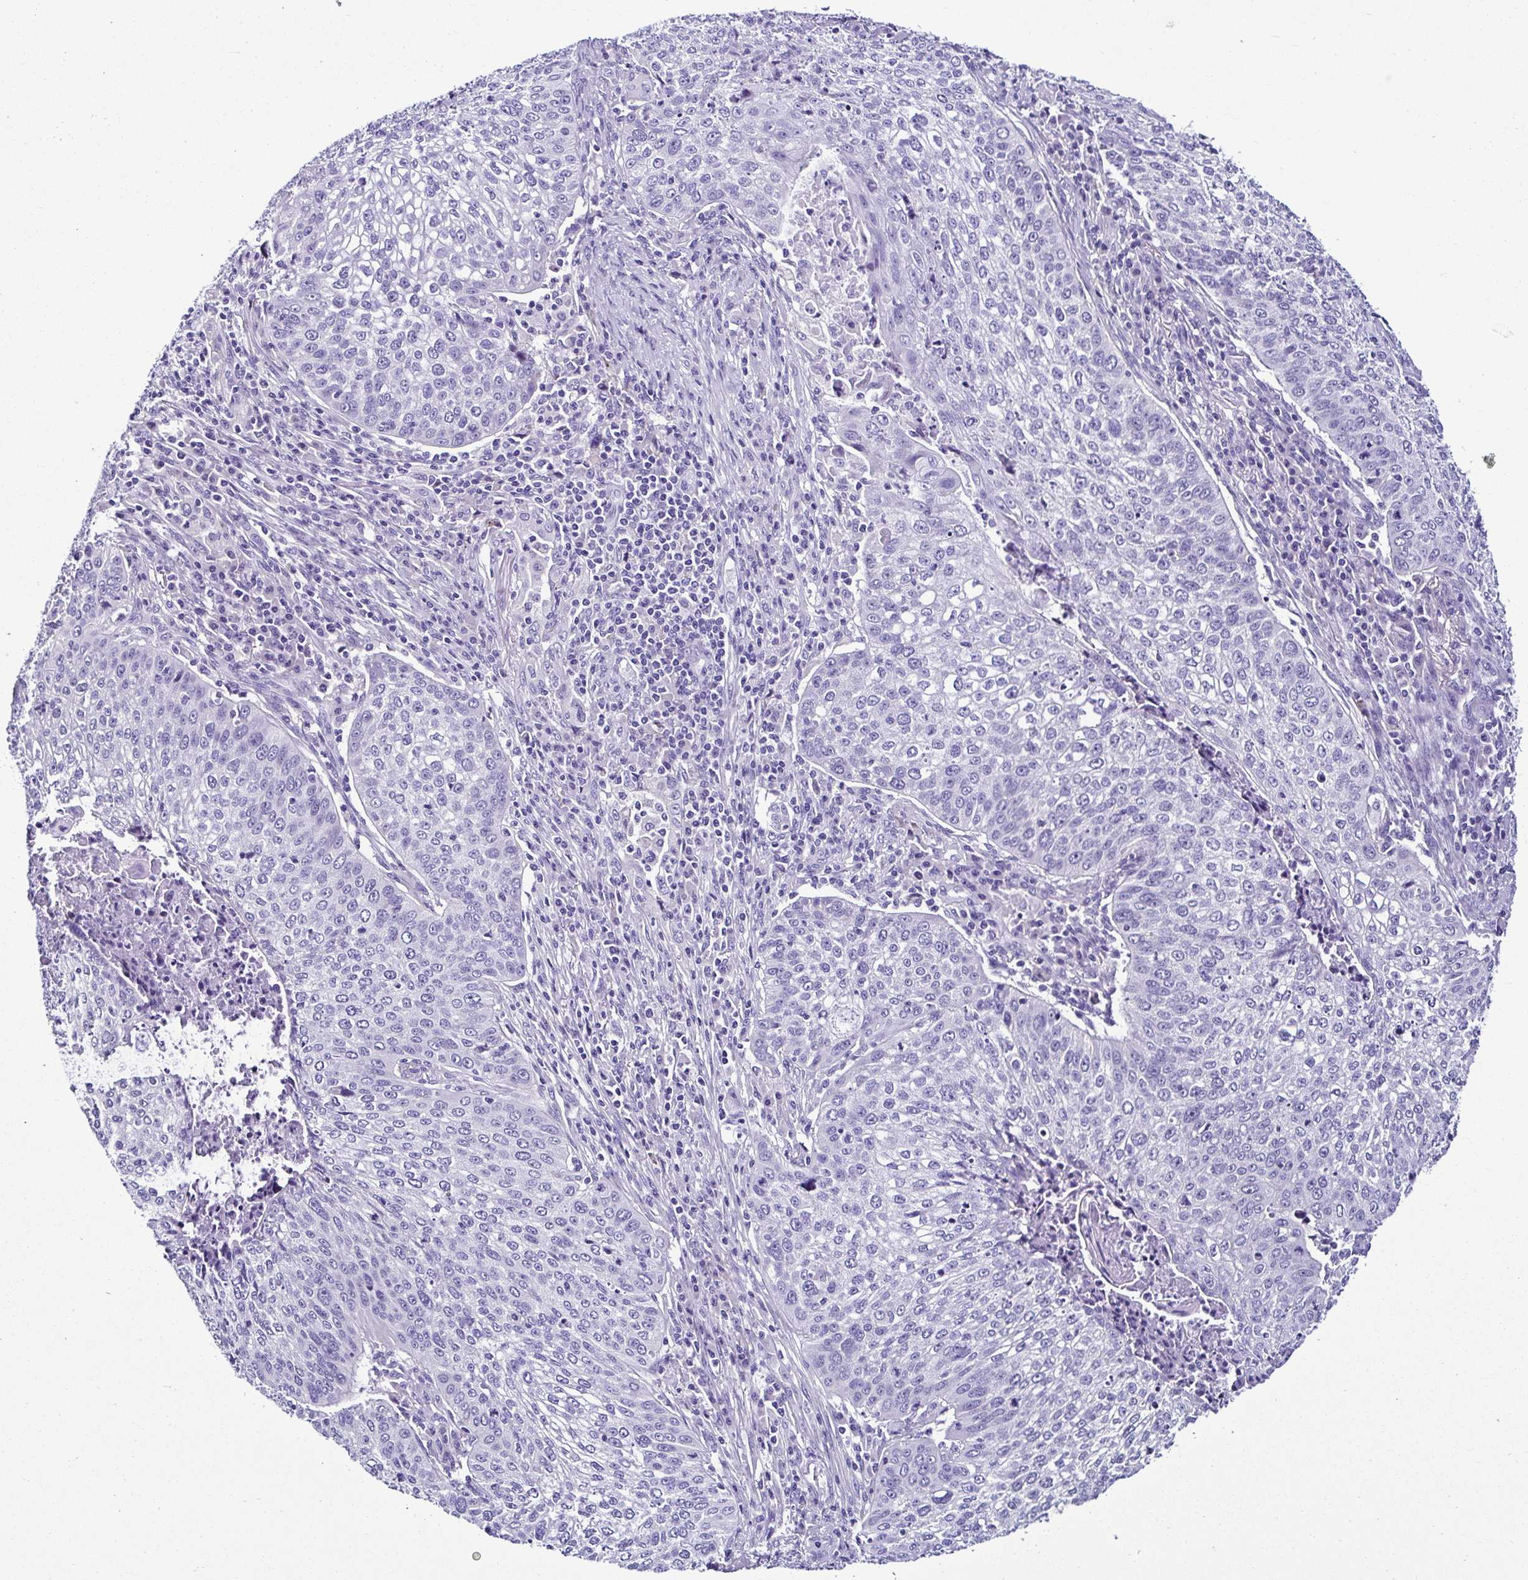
{"staining": {"intensity": "negative", "quantity": "none", "location": "none"}, "tissue": "lung cancer", "cell_type": "Tumor cells", "image_type": "cancer", "snomed": [{"axis": "morphology", "description": "Squamous cell carcinoma, NOS"}, {"axis": "topography", "description": "Lung"}], "caption": "This is an immunohistochemistry (IHC) micrograph of human lung squamous cell carcinoma. There is no staining in tumor cells.", "gene": "SRL", "patient": {"sex": "male", "age": 63}}